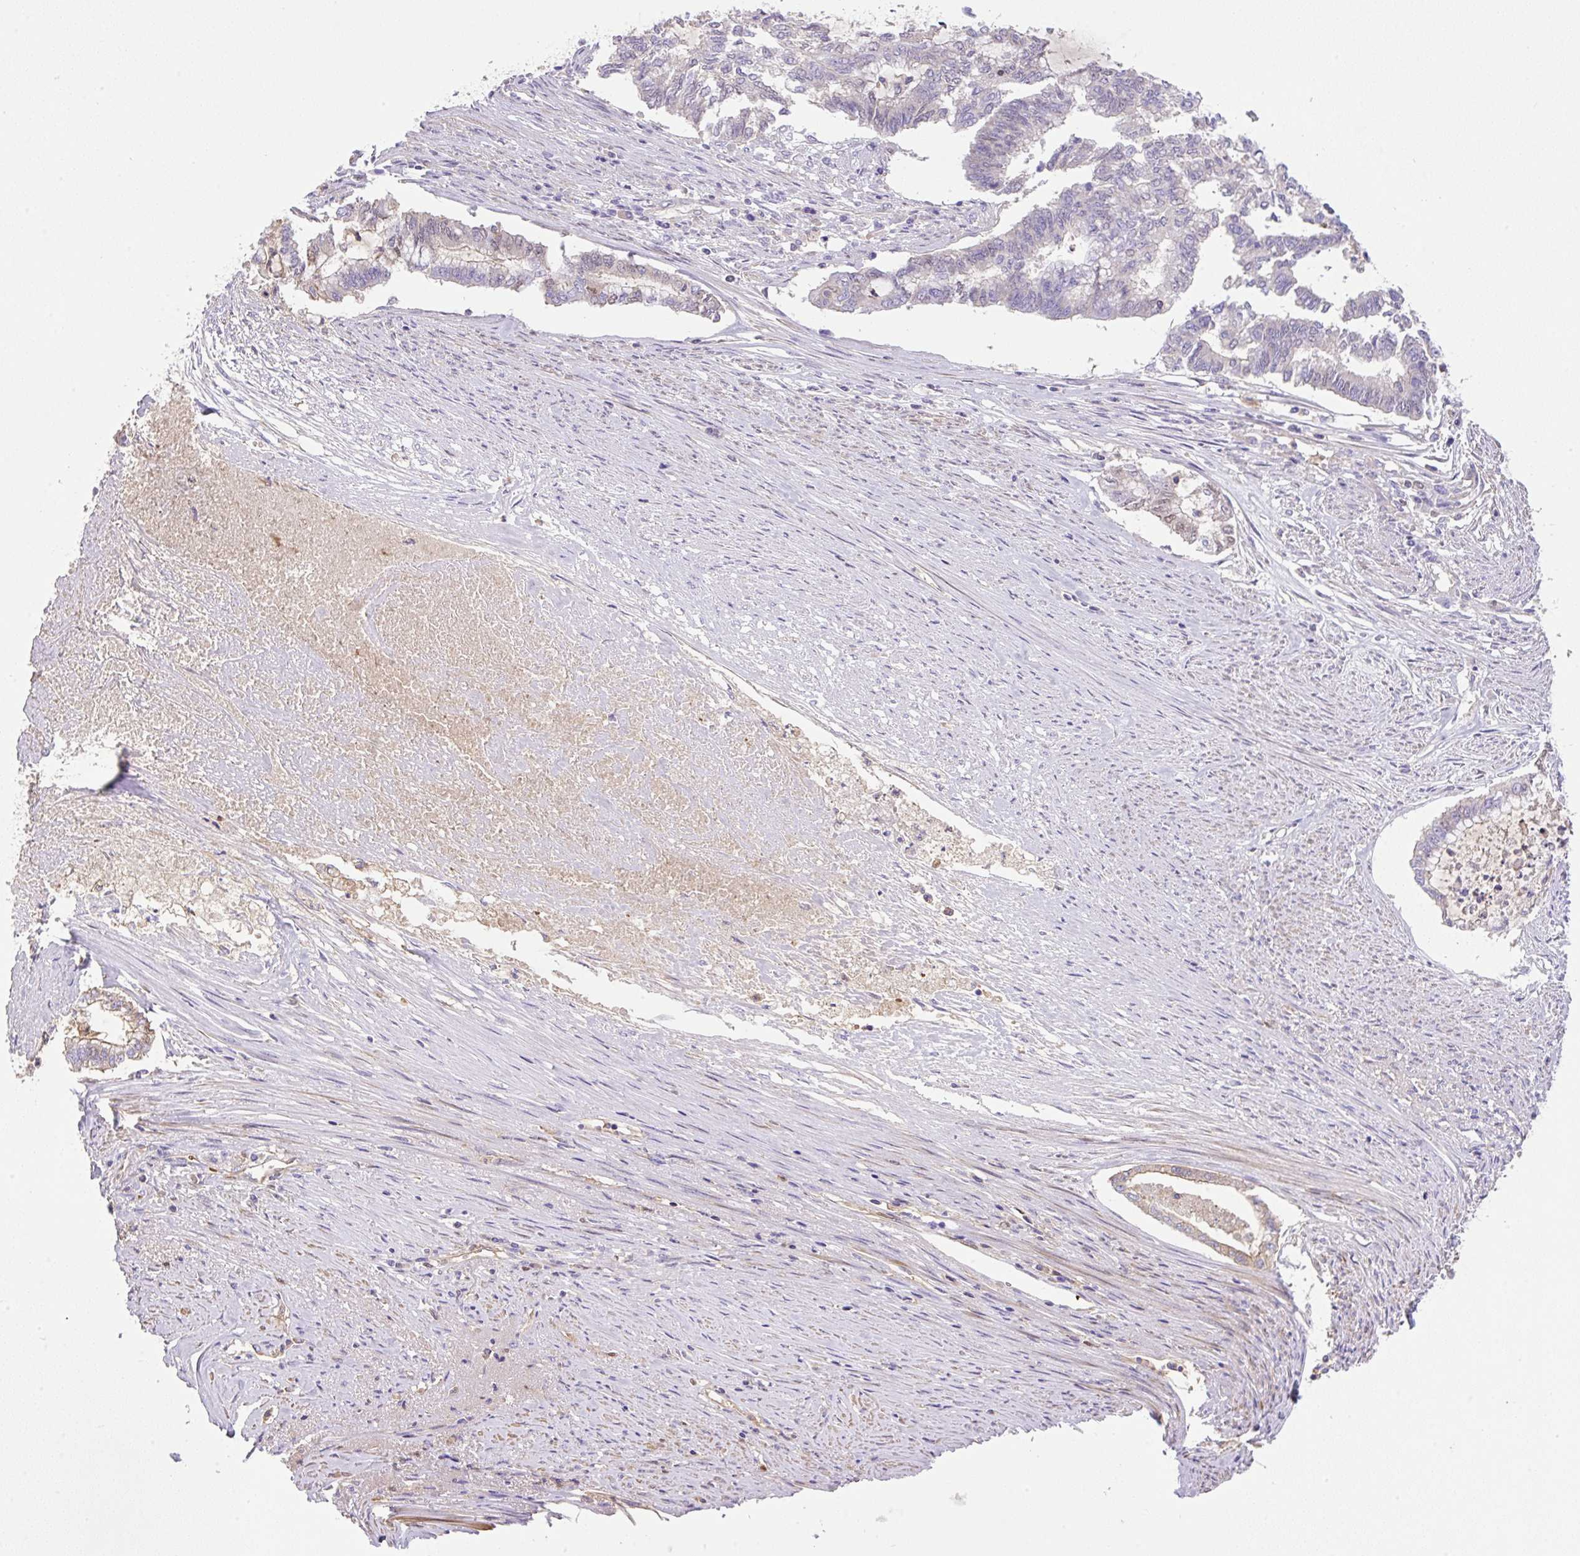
{"staining": {"intensity": "weak", "quantity": "<25%", "location": "nuclear"}, "tissue": "endometrial cancer", "cell_type": "Tumor cells", "image_type": "cancer", "snomed": [{"axis": "morphology", "description": "Adenocarcinoma, NOS"}, {"axis": "topography", "description": "Endometrium"}], "caption": "Immunohistochemistry histopathology image of neoplastic tissue: endometrial cancer (adenocarcinoma) stained with DAB (3,3'-diaminobenzidine) demonstrates no significant protein staining in tumor cells.", "gene": "TDRD15", "patient": {"sex": "female", "age": 79}}